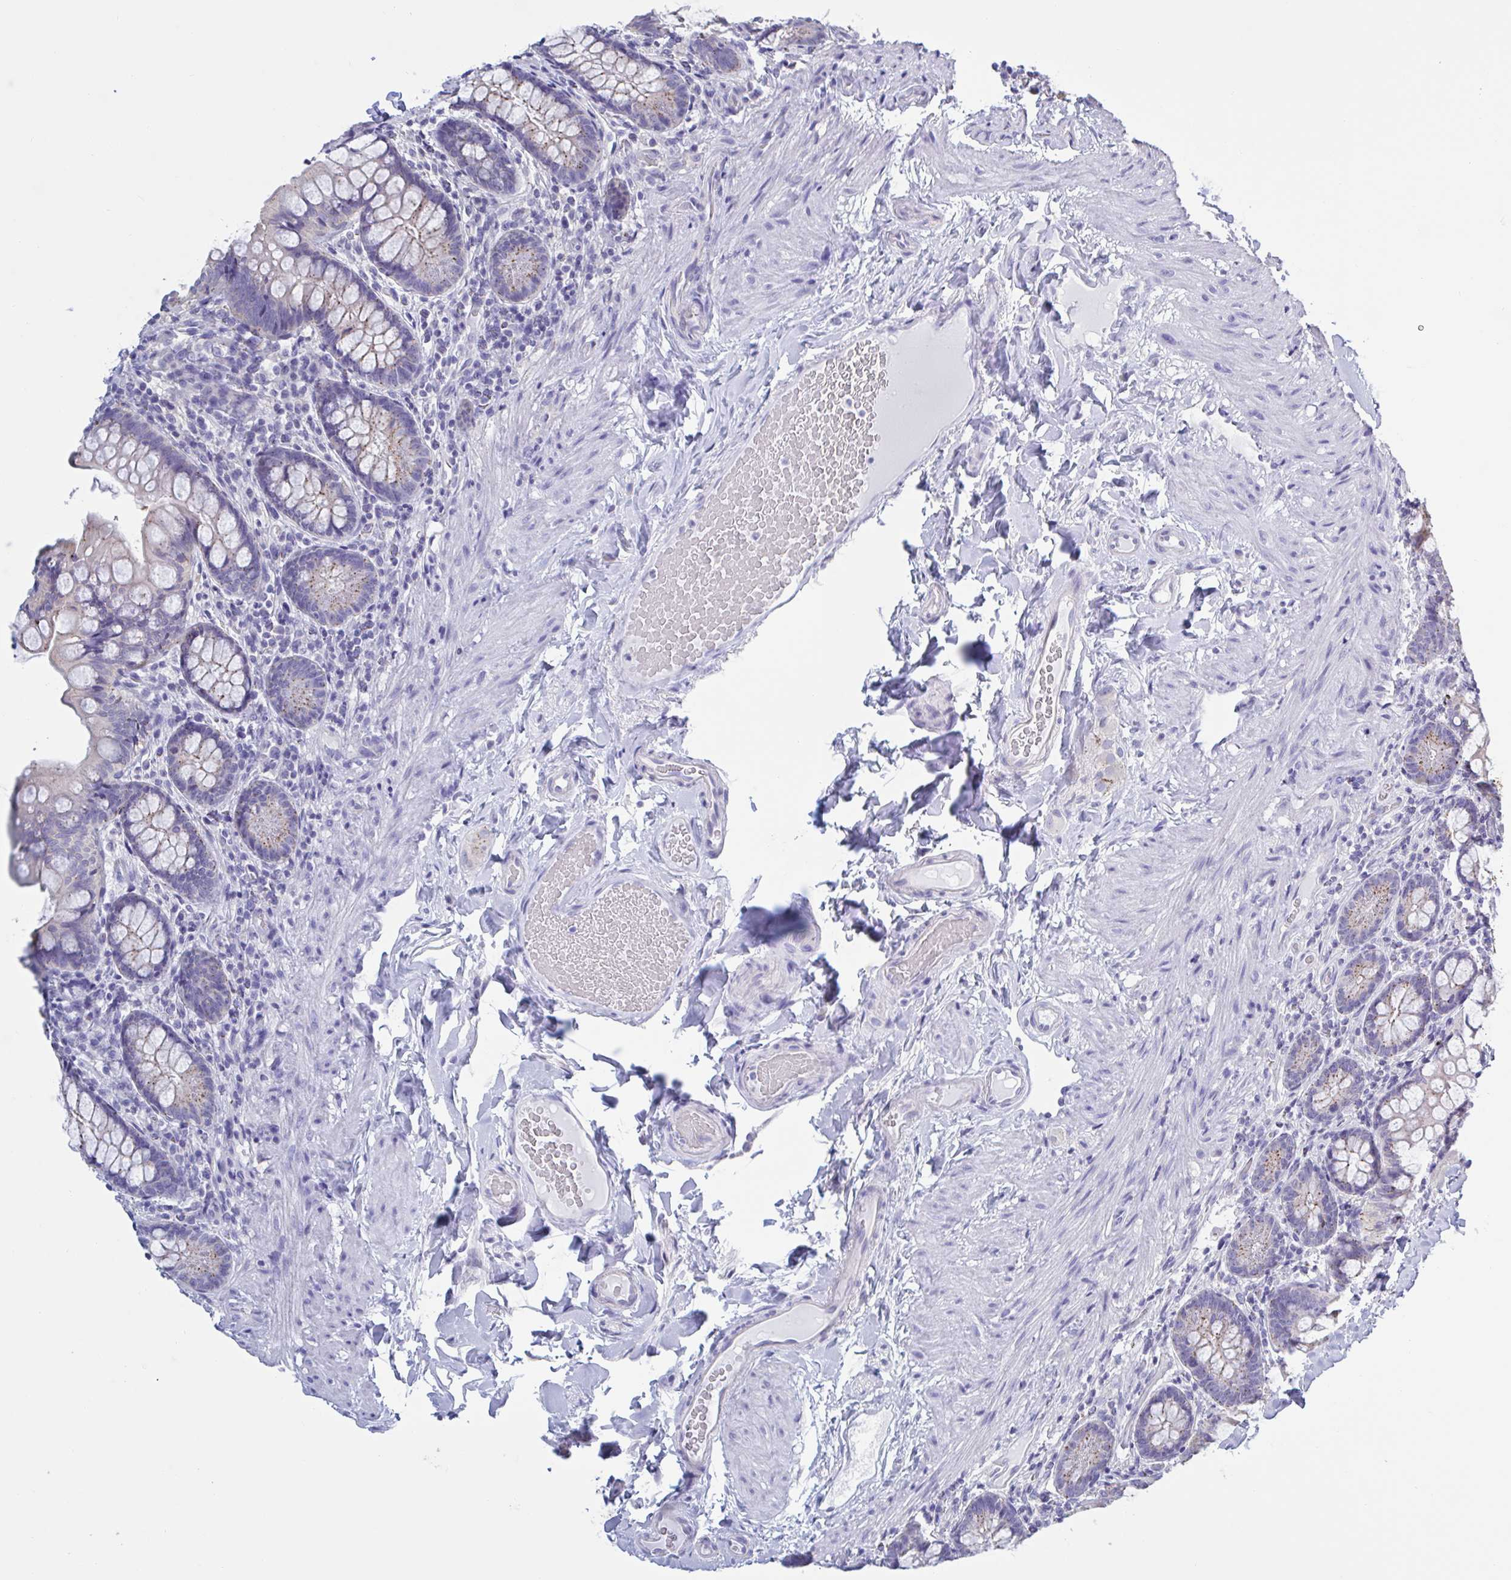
{"staining": {"intensity": "strong", "quantity": "25%-75%", "location": "cytoplasmic/membranous"}, "tissue": "small intestine", "cell_type": "Glandular cells", "image_type": "normal", "snomed": [{"axis": "morphology", "description": "Normal tissue, NOS"}, {"axis": "topography", "description": "Small intestine"}], "caption": "Glandular cells demonstrate high levels of strong cytoplasmic/membranous expression in approximately 25%-75% of cells in unremarkable small intestine.", "gene": "CHMP5", "patient": {"sex": "male", "age": 70}}